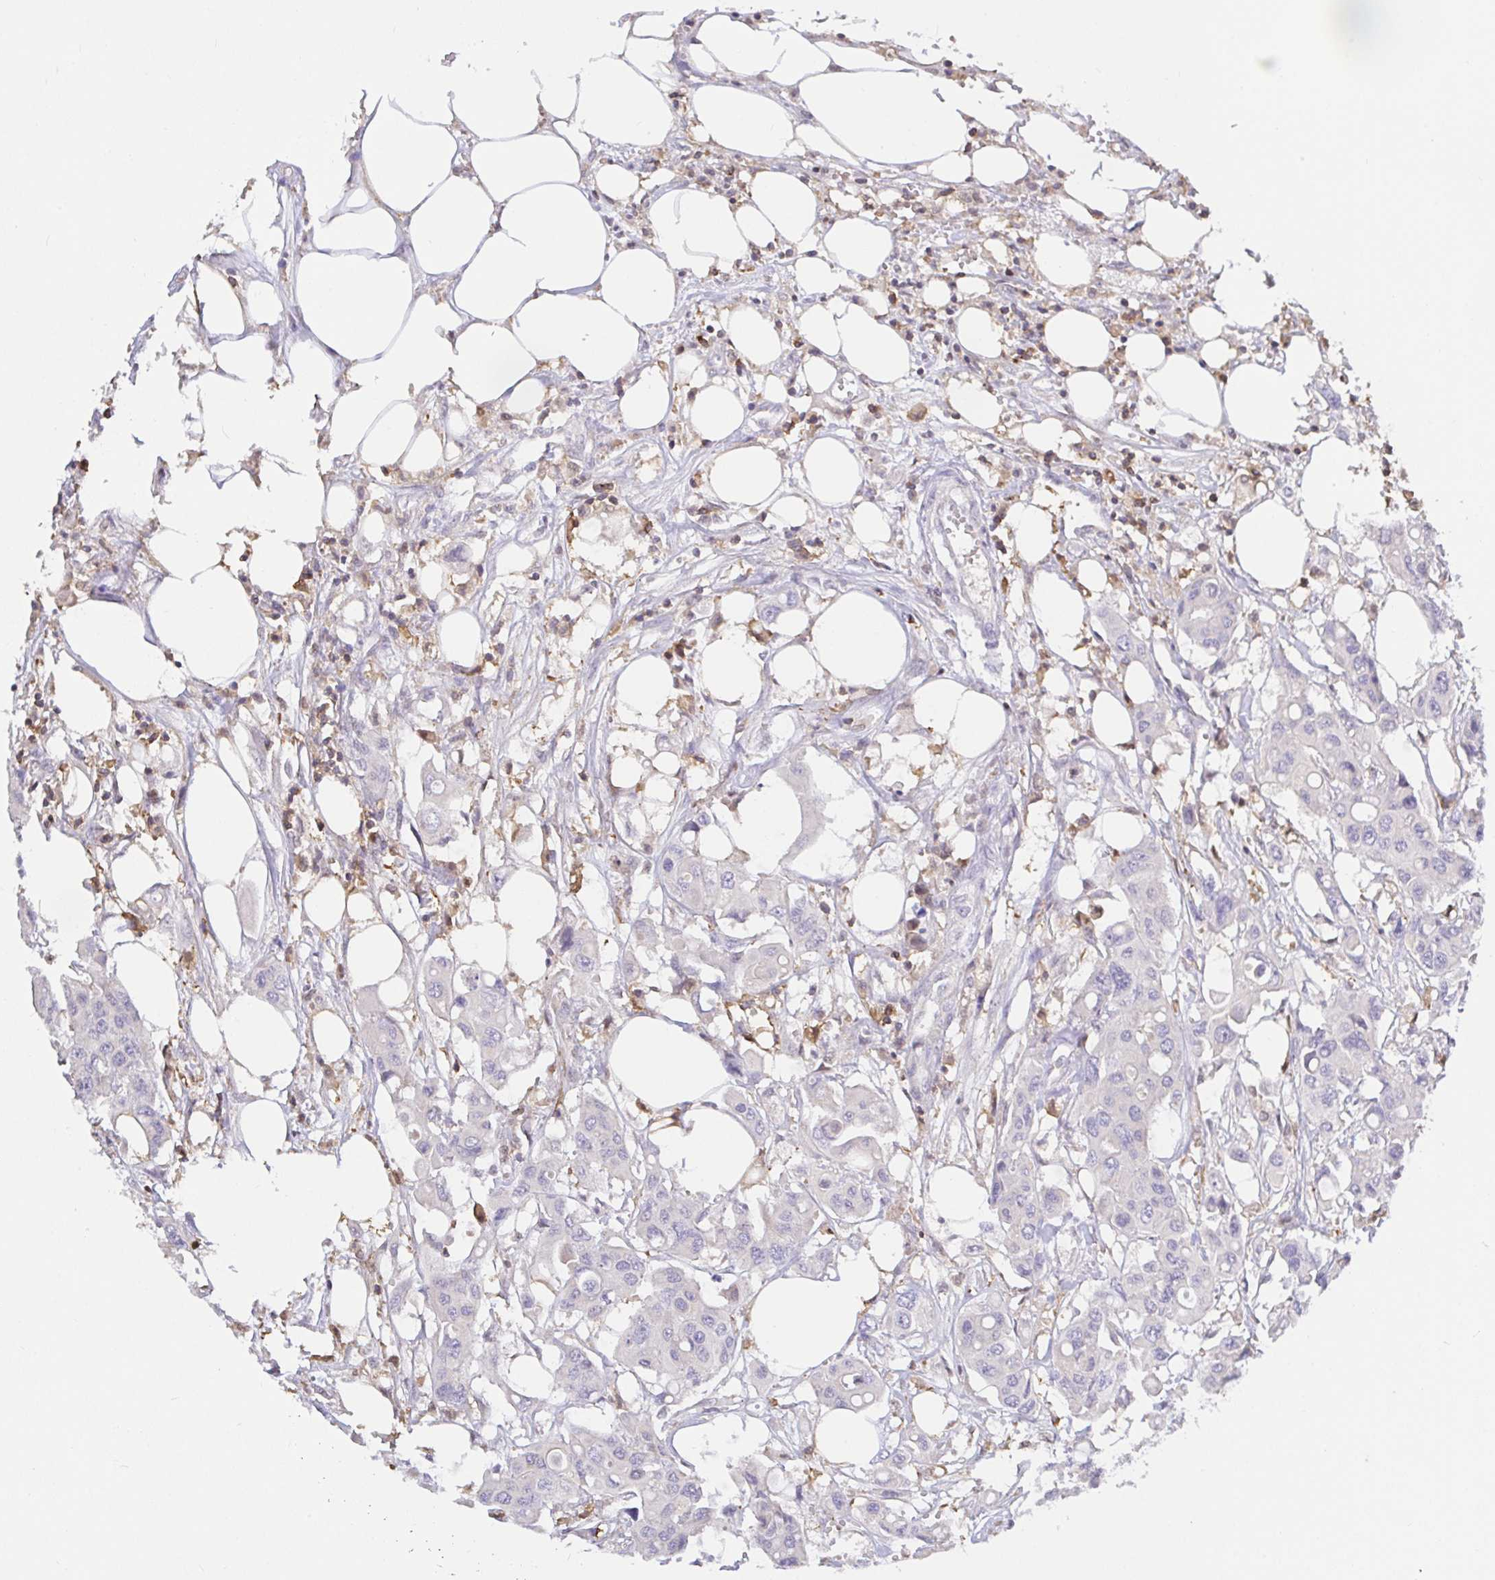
{"staining": {"intensity": "negative", "quantity": "none", "location": "none"}, "tissue": "colorectal cancer", "cell_type": "Tumor cells", "image_type": "cancer", "snomed": [{"axis": "morphology", "description": "Adenocarcinoma, NOS"}, {"axis": "topography", "description": "Colon"}], "caption": "The micrograph exhibits no staining of tumor cells in colorectal cancer (adenocarcinoma).", "gene": "SKAP1", "patient": {"sex": "male", "age": 77}}